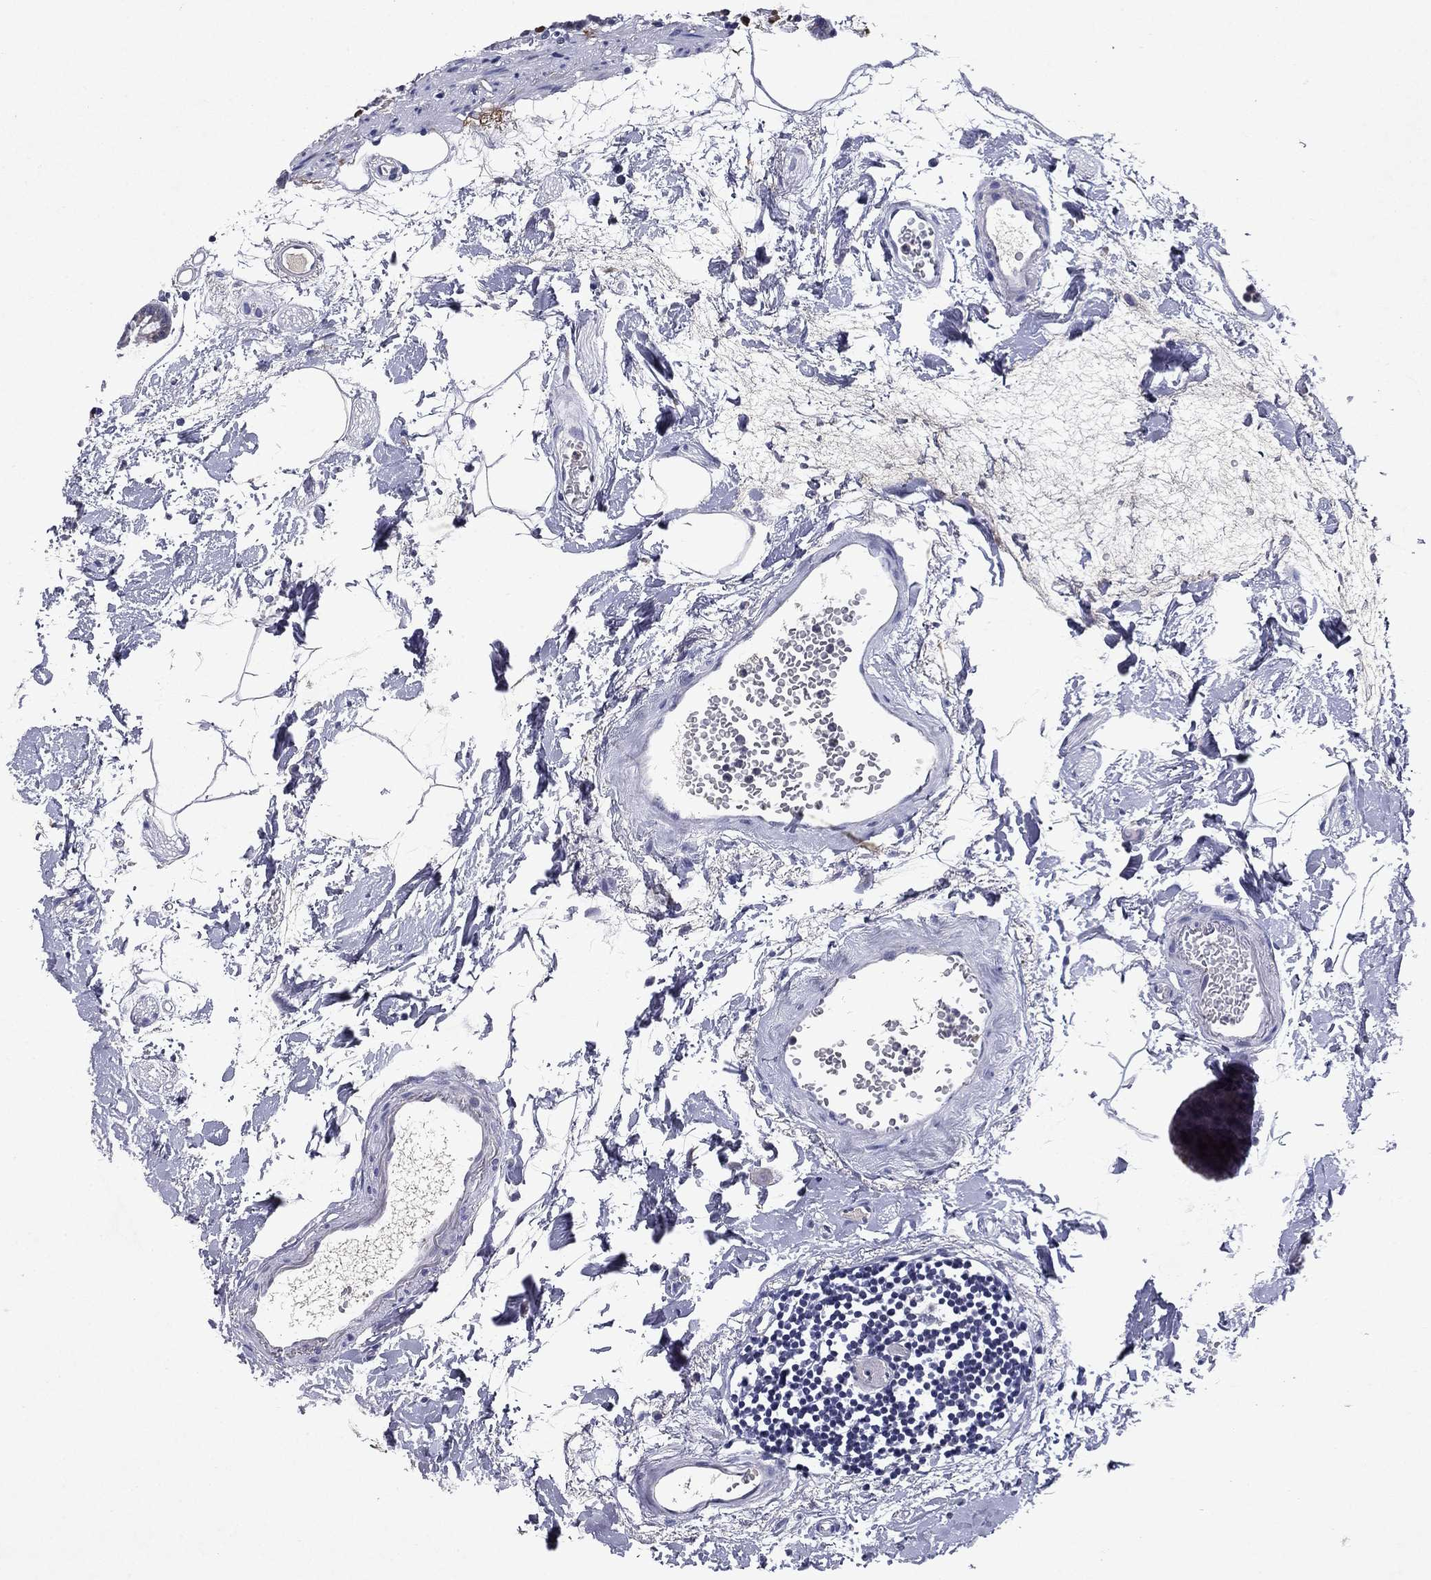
{"staining": {"intensity": "negative", "quantity": "none", "location": "none"}, "tissue": "colon", "cell_type": "Endothelial cells", "image_type": "normal", "snomed": [{"axis": "morphology", "description": "Normal tissue, NOS"}, {"axis": "topography", "description": "Colon"}], "caption": "IHC micrograph of normal colon stained for a protein (brown), which demonstrates no staining in endothelial cells. (Brightfield microscopy of DAB (3,3'-diaminobenzidine) IHC at high magnification).", "gene": "ECM1", "patient": {"sex": "female", "age": 84}}